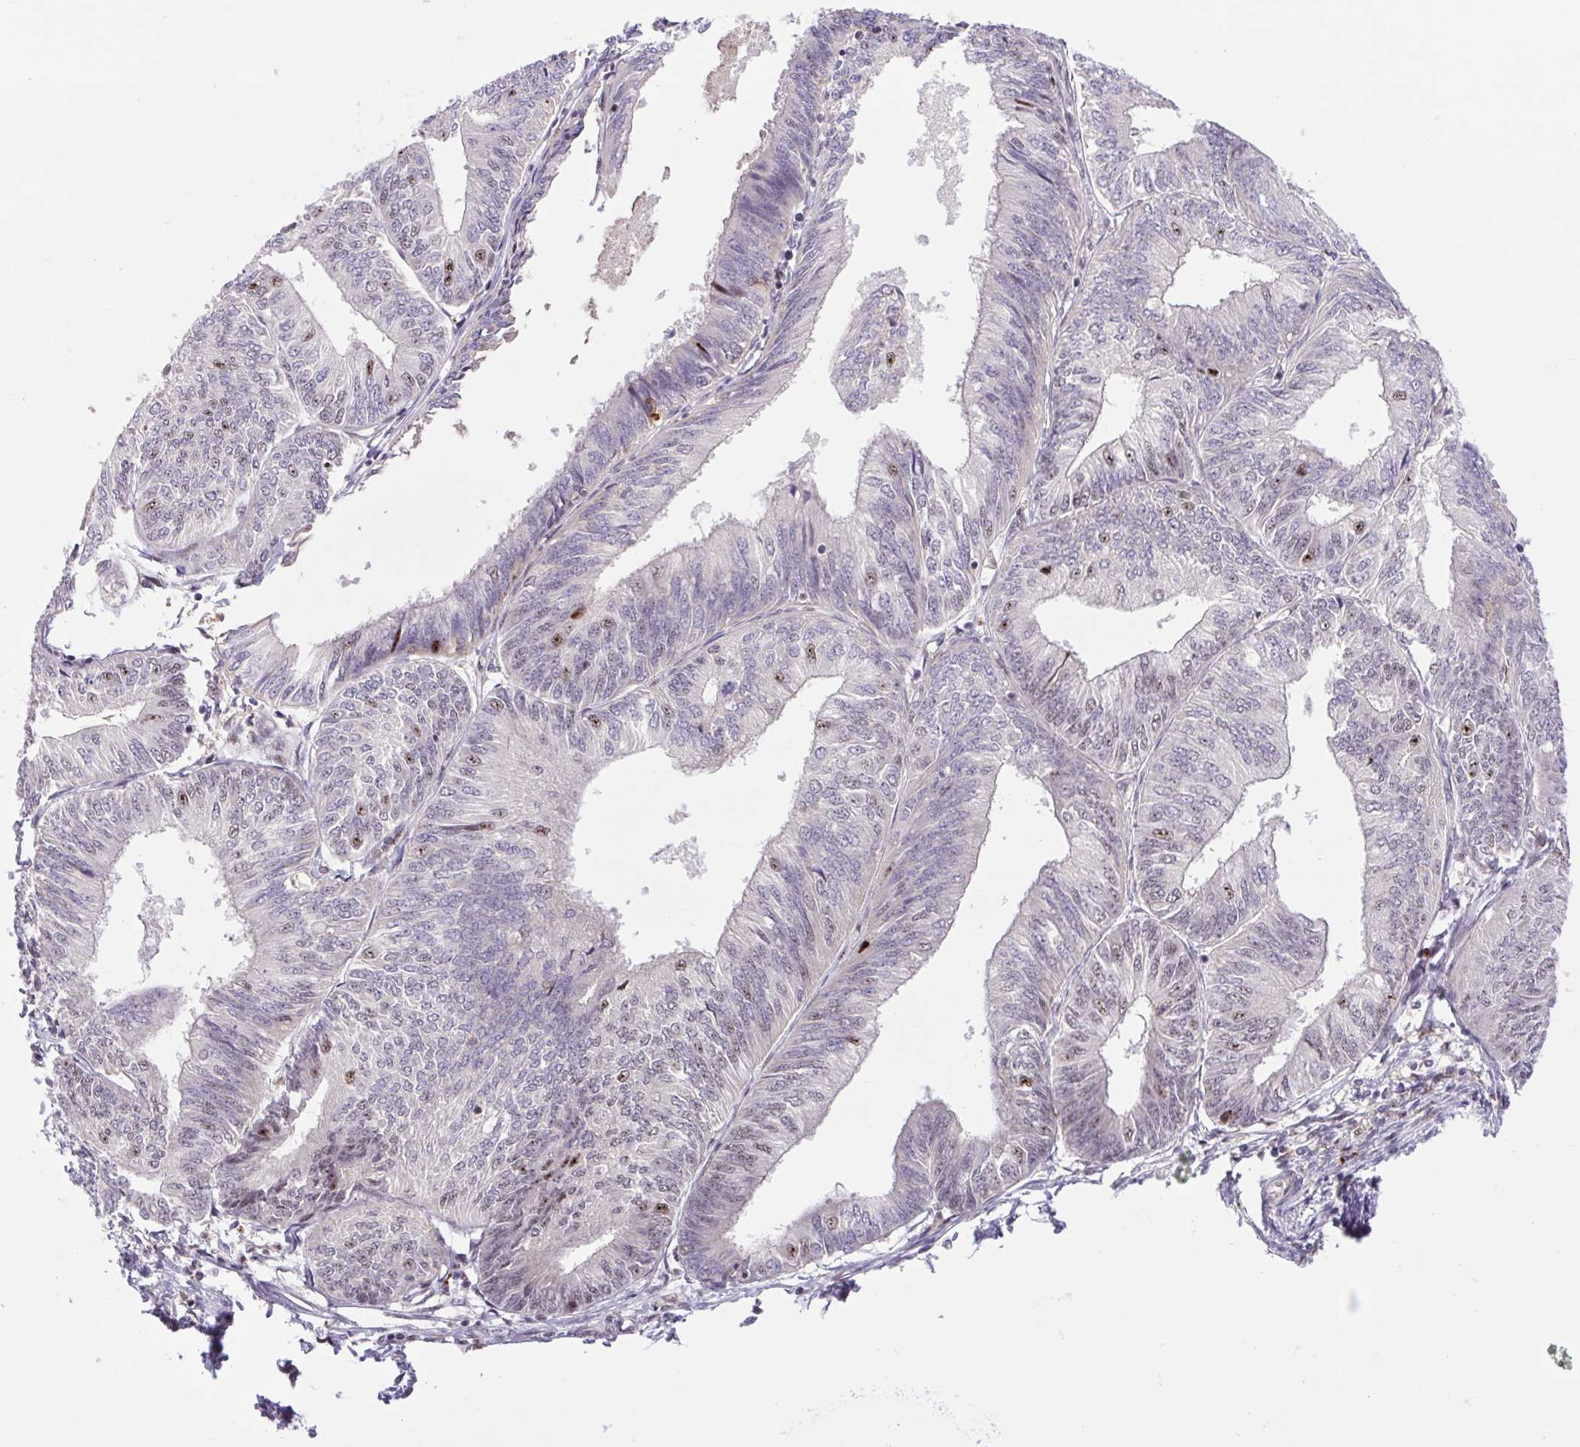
{"staining": {"intensity": "weak", "quantity": "<25%", "location": "nuclear"}, "tissue": "endometrial cancer", "cell_type": "Tumor cells", "image_type": "cancer", "snomed": [{"axis": "morphology", "description": "Adenocarcinoma, NOS"}, {"axis": "topography", "description": "Endometrium"}], "caption": "Protein analysis of adenocarcinoma (endometrial) reveals no significant staining in tumor cells.", "gene": "ERG", "patient": {"sex": "female", "age": 58}}